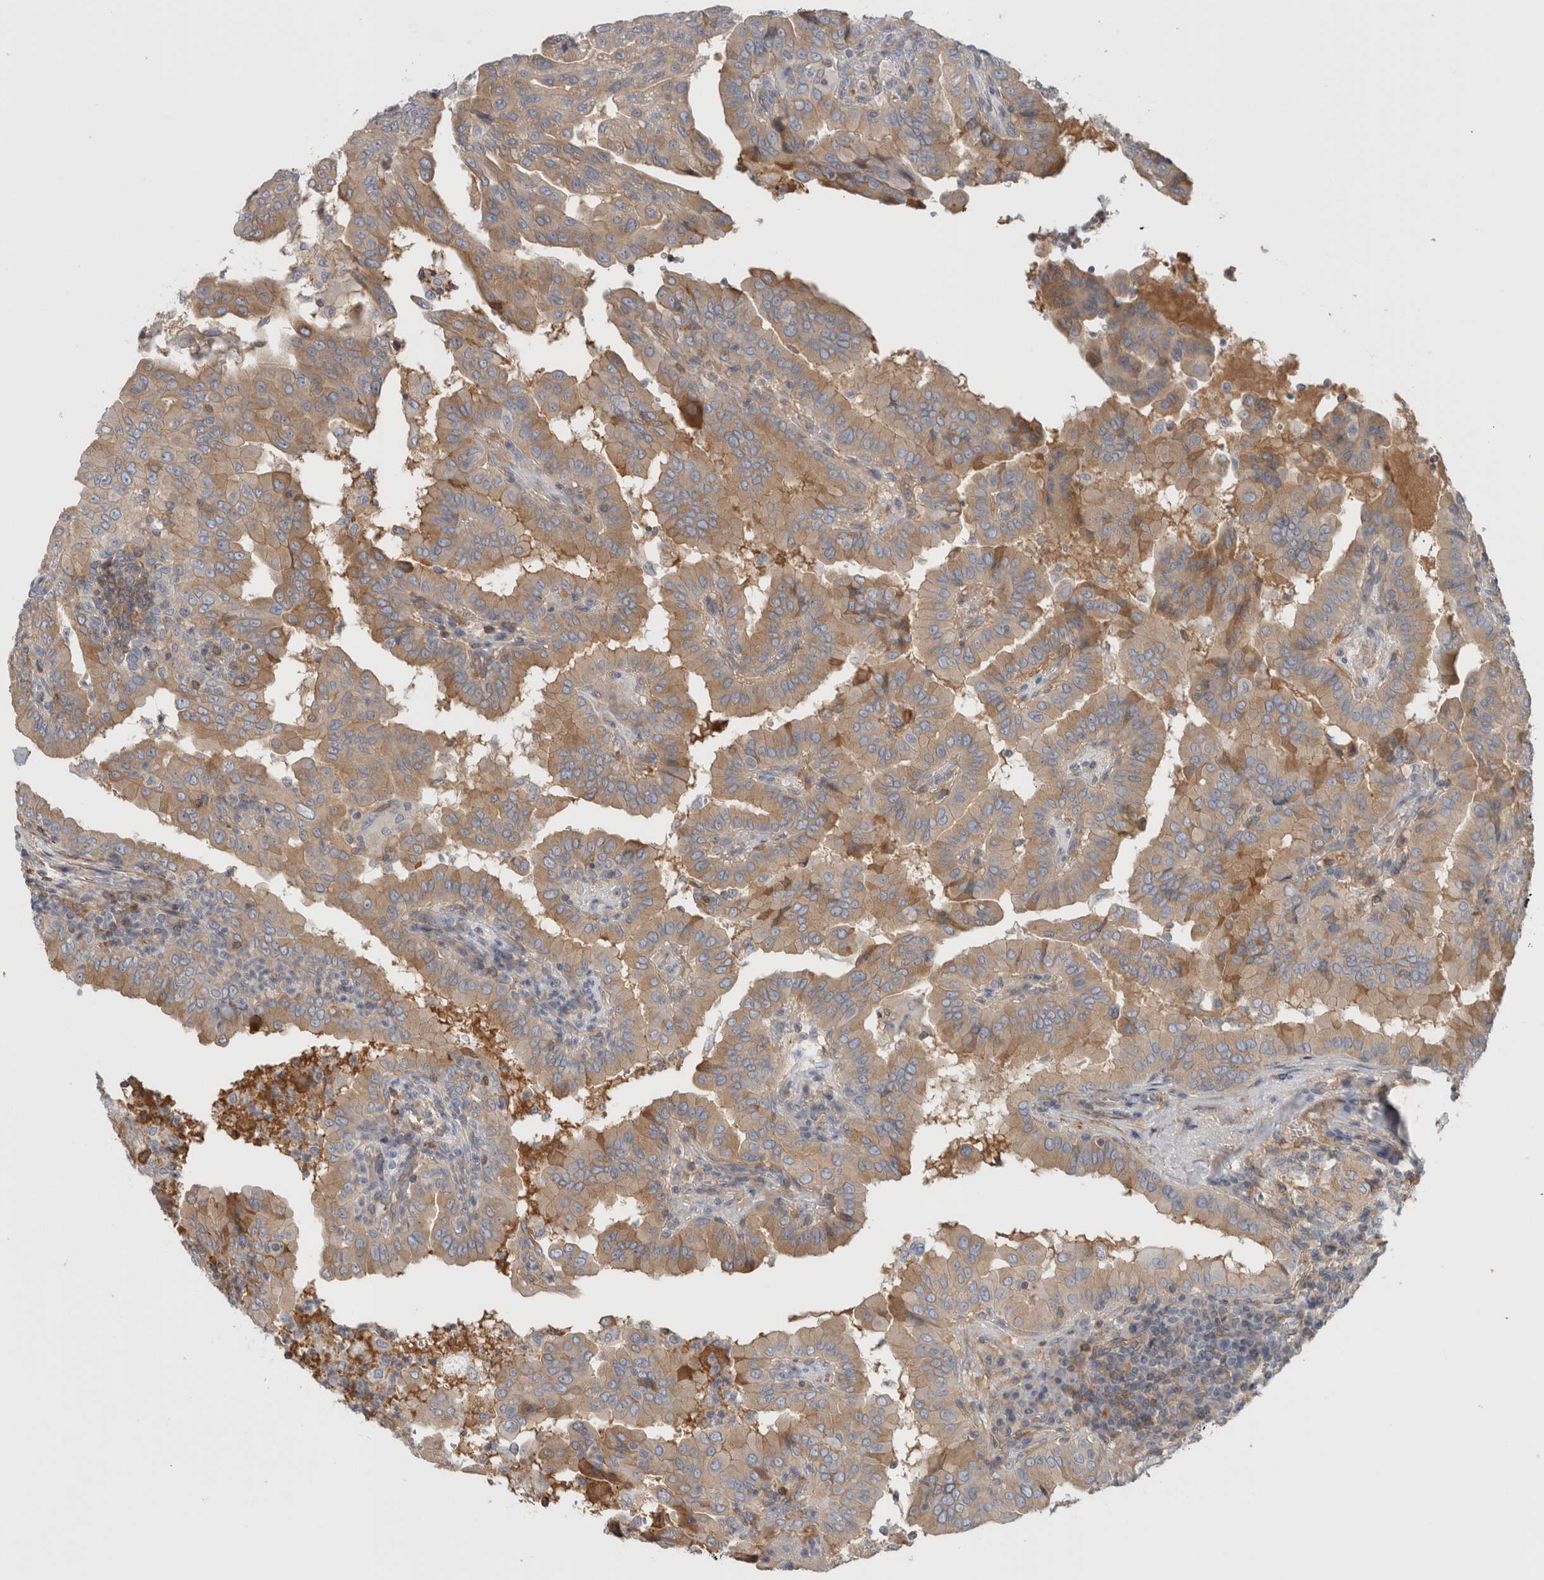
{"staining": {"intensity": "moderate", "quantity": "25%-75%", "location": "cytoplasmic/membranous"}, "tissue": "thyroid cancer", "cell_type": "Tumor cells", "image_type": "cancer", "snomed": [{"axis": "morphology", "description": "Papillary adenocarcinoma, NOS"}, {"axis": "topography", "description": "Thyroid gland"}], "caption": "Immunohistochemistry (IHC) staining of thyroid cancer, which exhibits medium levels of moderate cytoplasmic/membranous positivity in about 25%-75% of tumor cells indicating moderate cytoplasmic/membranous protein expression. The staining was performed using DAB (brown) for protein detection and nuclei were counterstained in hematoxylin (blue).", "gene": "CFI", "patient": {"sex": "male", "age": 33}}